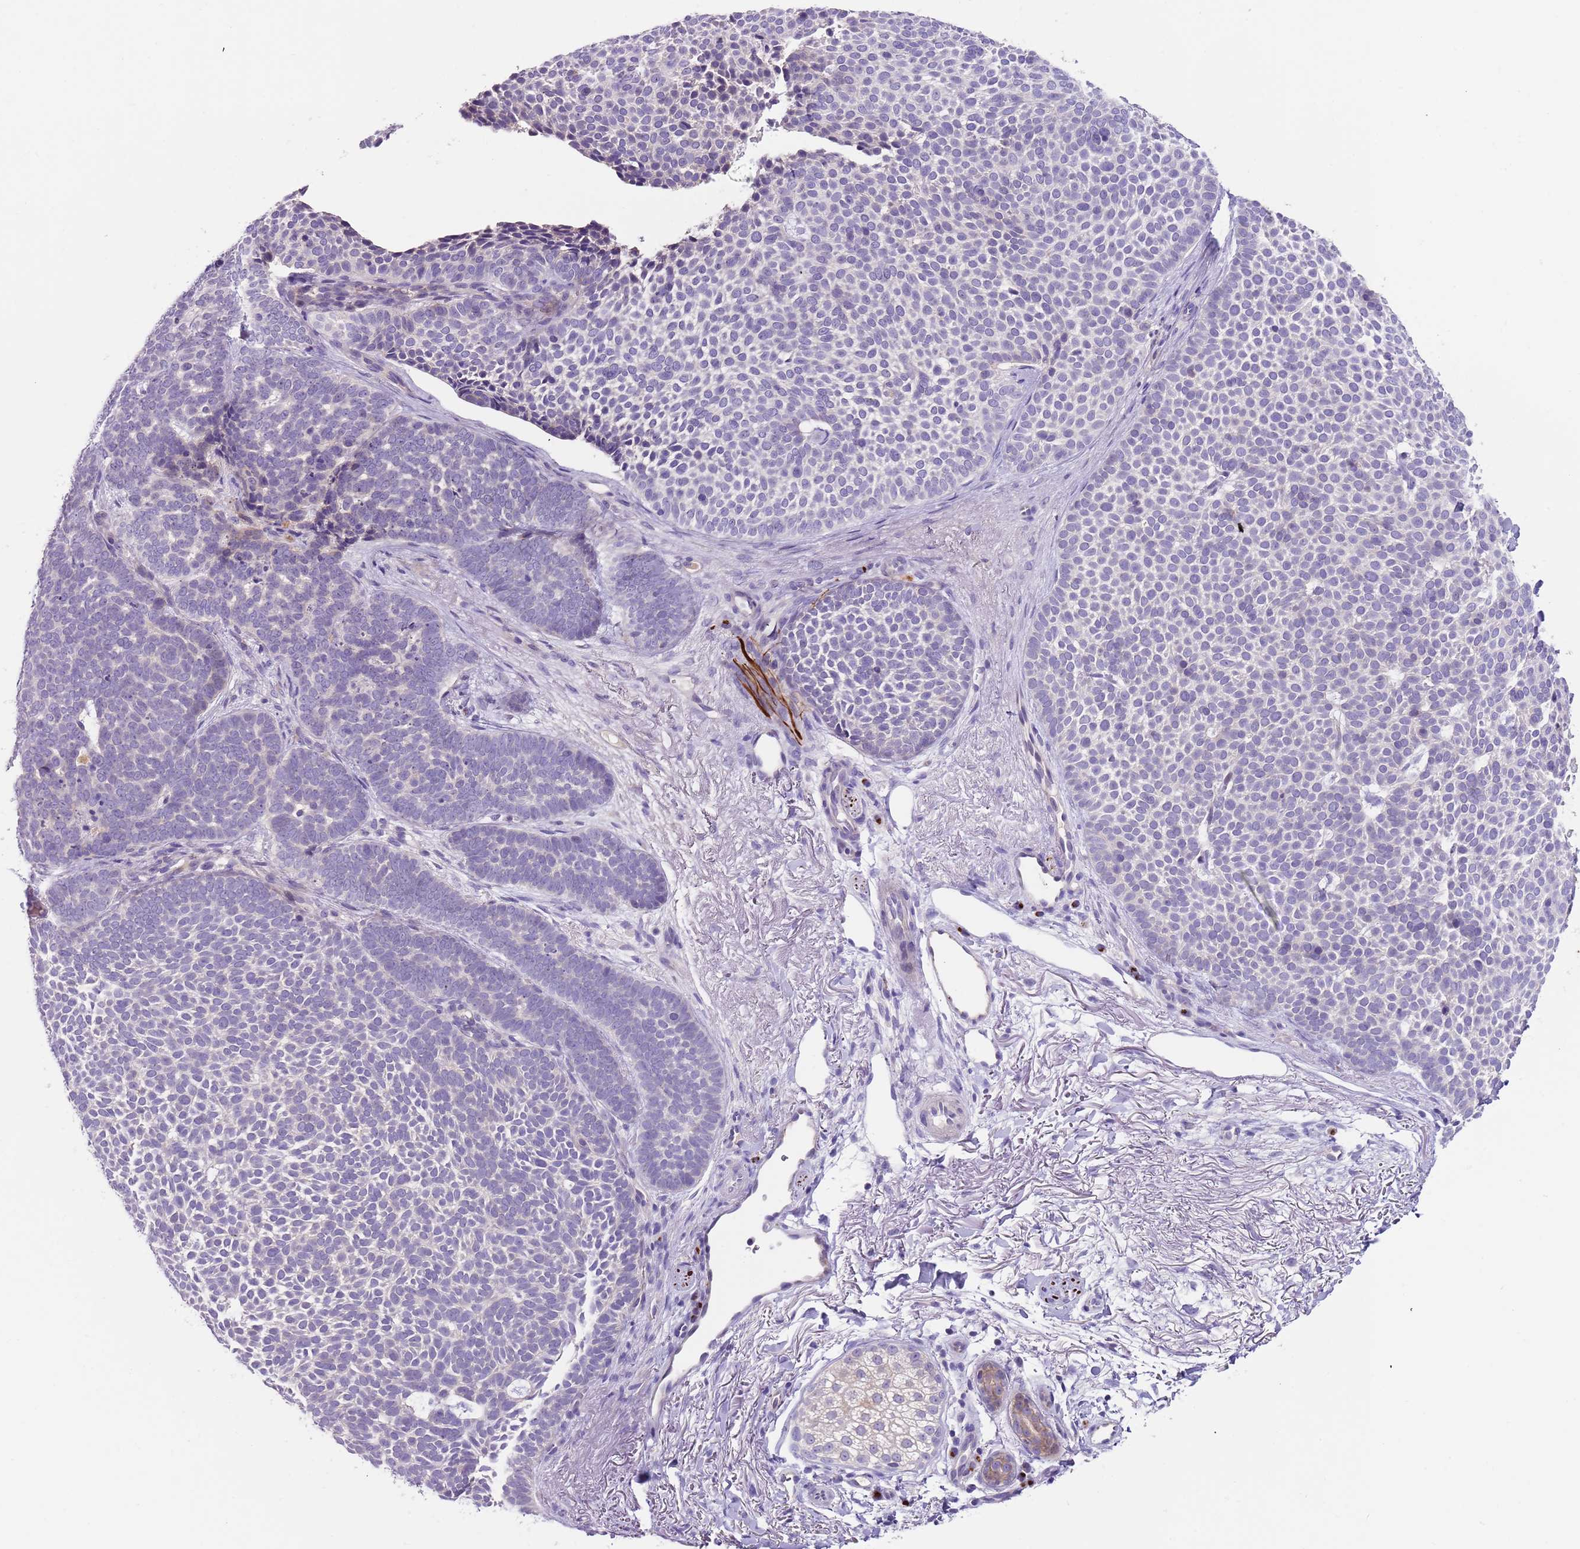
{"staining": {"intensity": "negative", "quantity": "none", "location": "none"}, "tissue": "skin cancer", "cell_type": "Tumor cells", "image_type": "cancer", "snomed": [{"axis": "morphology", "description": "Basal cell carcinoma"}, {"axis": "topography", "description": "Skin"}], "caption": "Immunohistochemical staining of basal cell carcinoma (skin) shows no significant staining in tumor cells.", "gene": "C2CD3", "patient": {"sex": "female", "age": 77}}